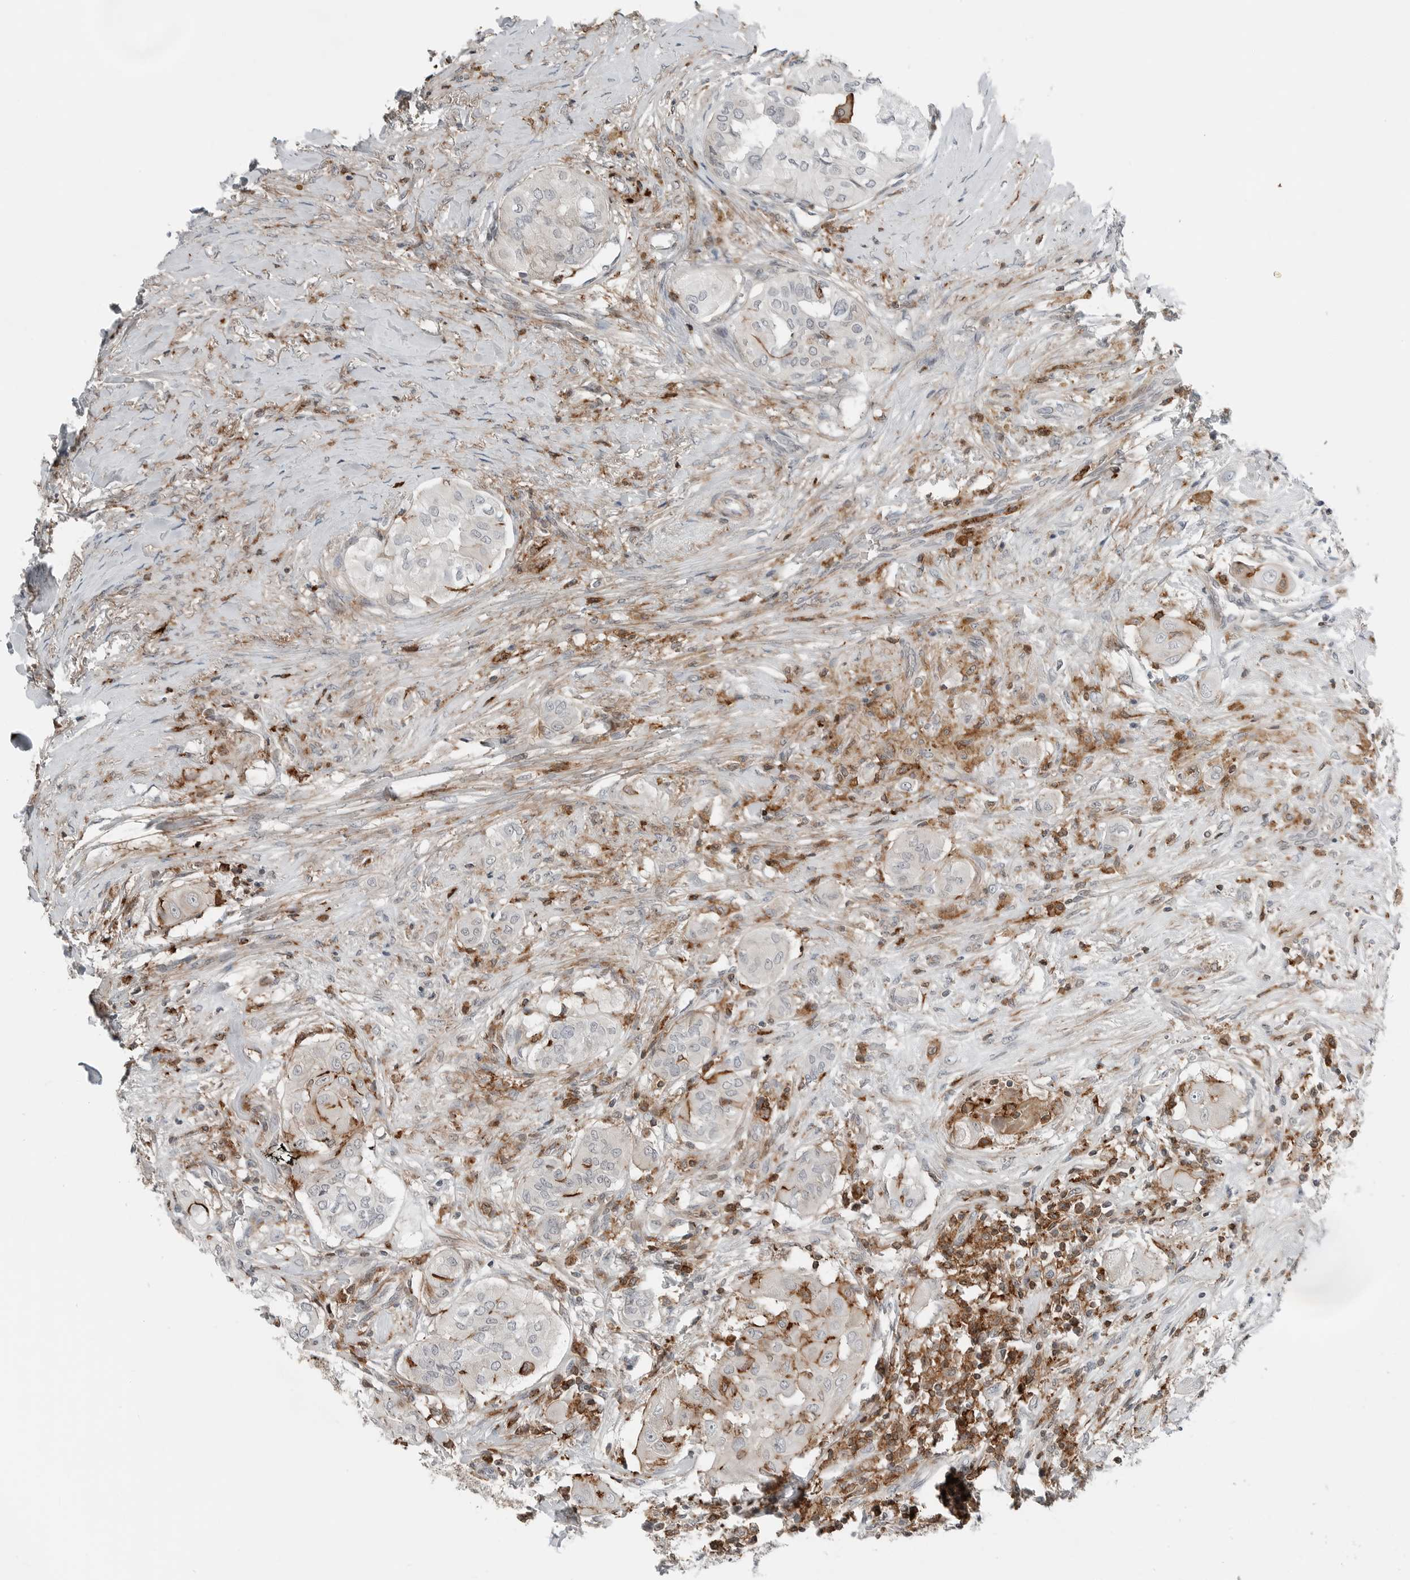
{"staining": {"intensity": "moderate", "quantity": "<25%", "location": "cytoplasmic/membranous"}, "tissue": "thyroid cancer", "cell_type": "Tumor cells", "image_type": "cancer", "snomed": [{"axis": "morphology", "description": "Papillary adenocarcinoma, NOS"}, {"axis": "topography", "description": "Thyroid gland"}], "caption": "A high-resolution photomicrograph shows immunohistochemistry staining of thyroid cancer, which shows moderate cytoplasmic/membranous staining in about <25% of tumor cells.", "gene": "LEFTY2", "patient": {"sex": "female", "age": 59}}